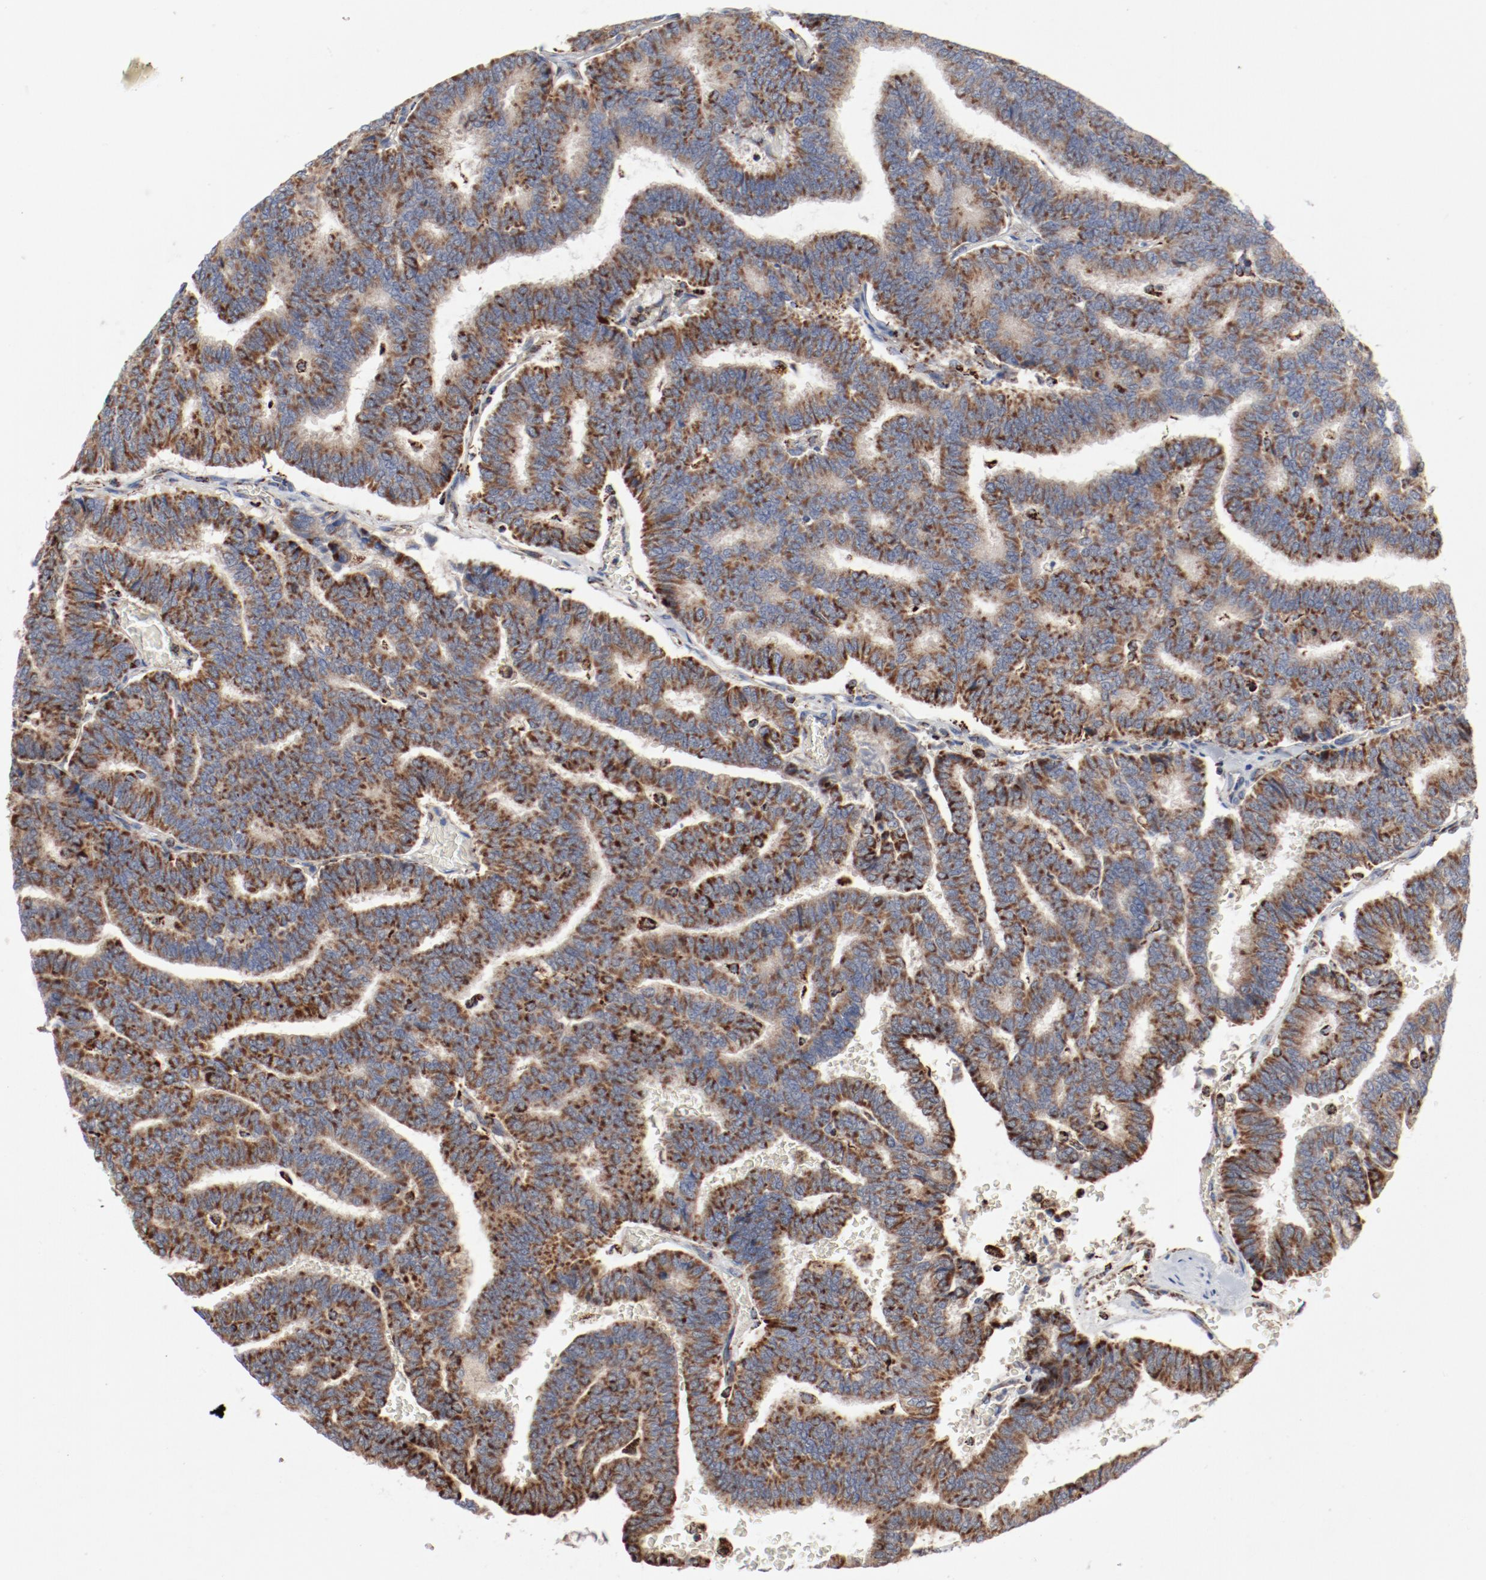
{"staining": {"intensity": "moderate", "quantity": ">75%", "location": "cytoplasmic/membranous"}, "tissue": "thyroid cancer", "cell_type": "Tumor cells", "image_type": "cancer", "snomed": [{"axis": "morphology", "description": "Papillary adenocarcinoma, NOS"}, {"axis": "topography", "description": "Thyroid gland"}], "caption": "Protein staining of thyroid cancer (papillary adenocarcinoma) tissue demonstrates moderate cytoplasmic/membranous expression in approximately >75% of tumor cells.", "gene": "SETD3", "patient": {"sex": "female", "age": 35}}